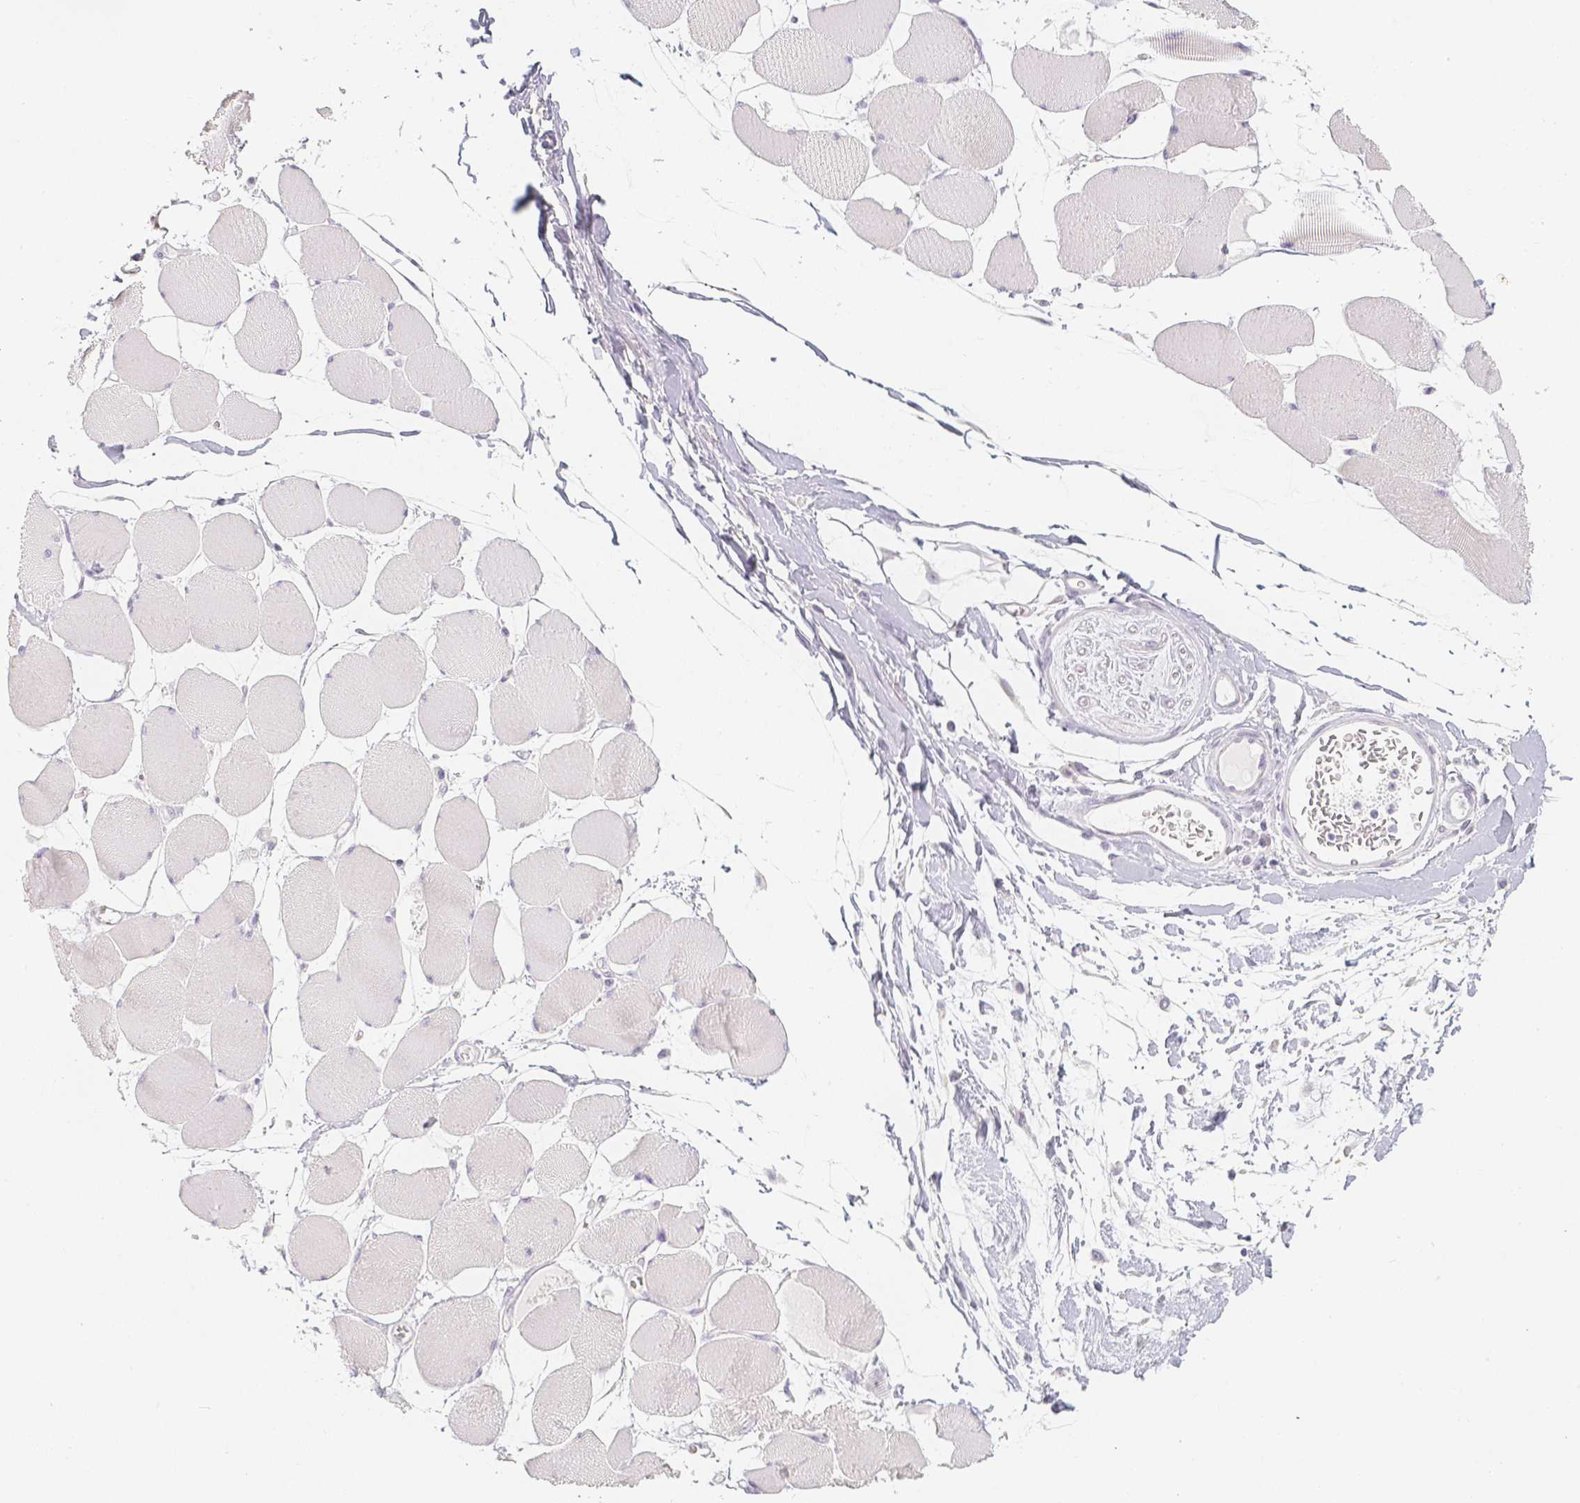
{"staining": {"intensity": "negative", "quantity": "none", "location": "none"}, "tissue": "skeletal muscle", "cell_type": "Myocytes", "image_type": "normal", "snomed": [{"axis": "morphology", "description": "Normal tissue, NOS"}, {"axis": "topography", "description": "Skeletal muscle"}], "caption": "This is an immunohistochemistry photomicrograph of unremarkable human skeletal muscle. There is no positivity in myocytes.", "gene": "SLC18A1", "patient": {"sex": "female", "age": 75}}